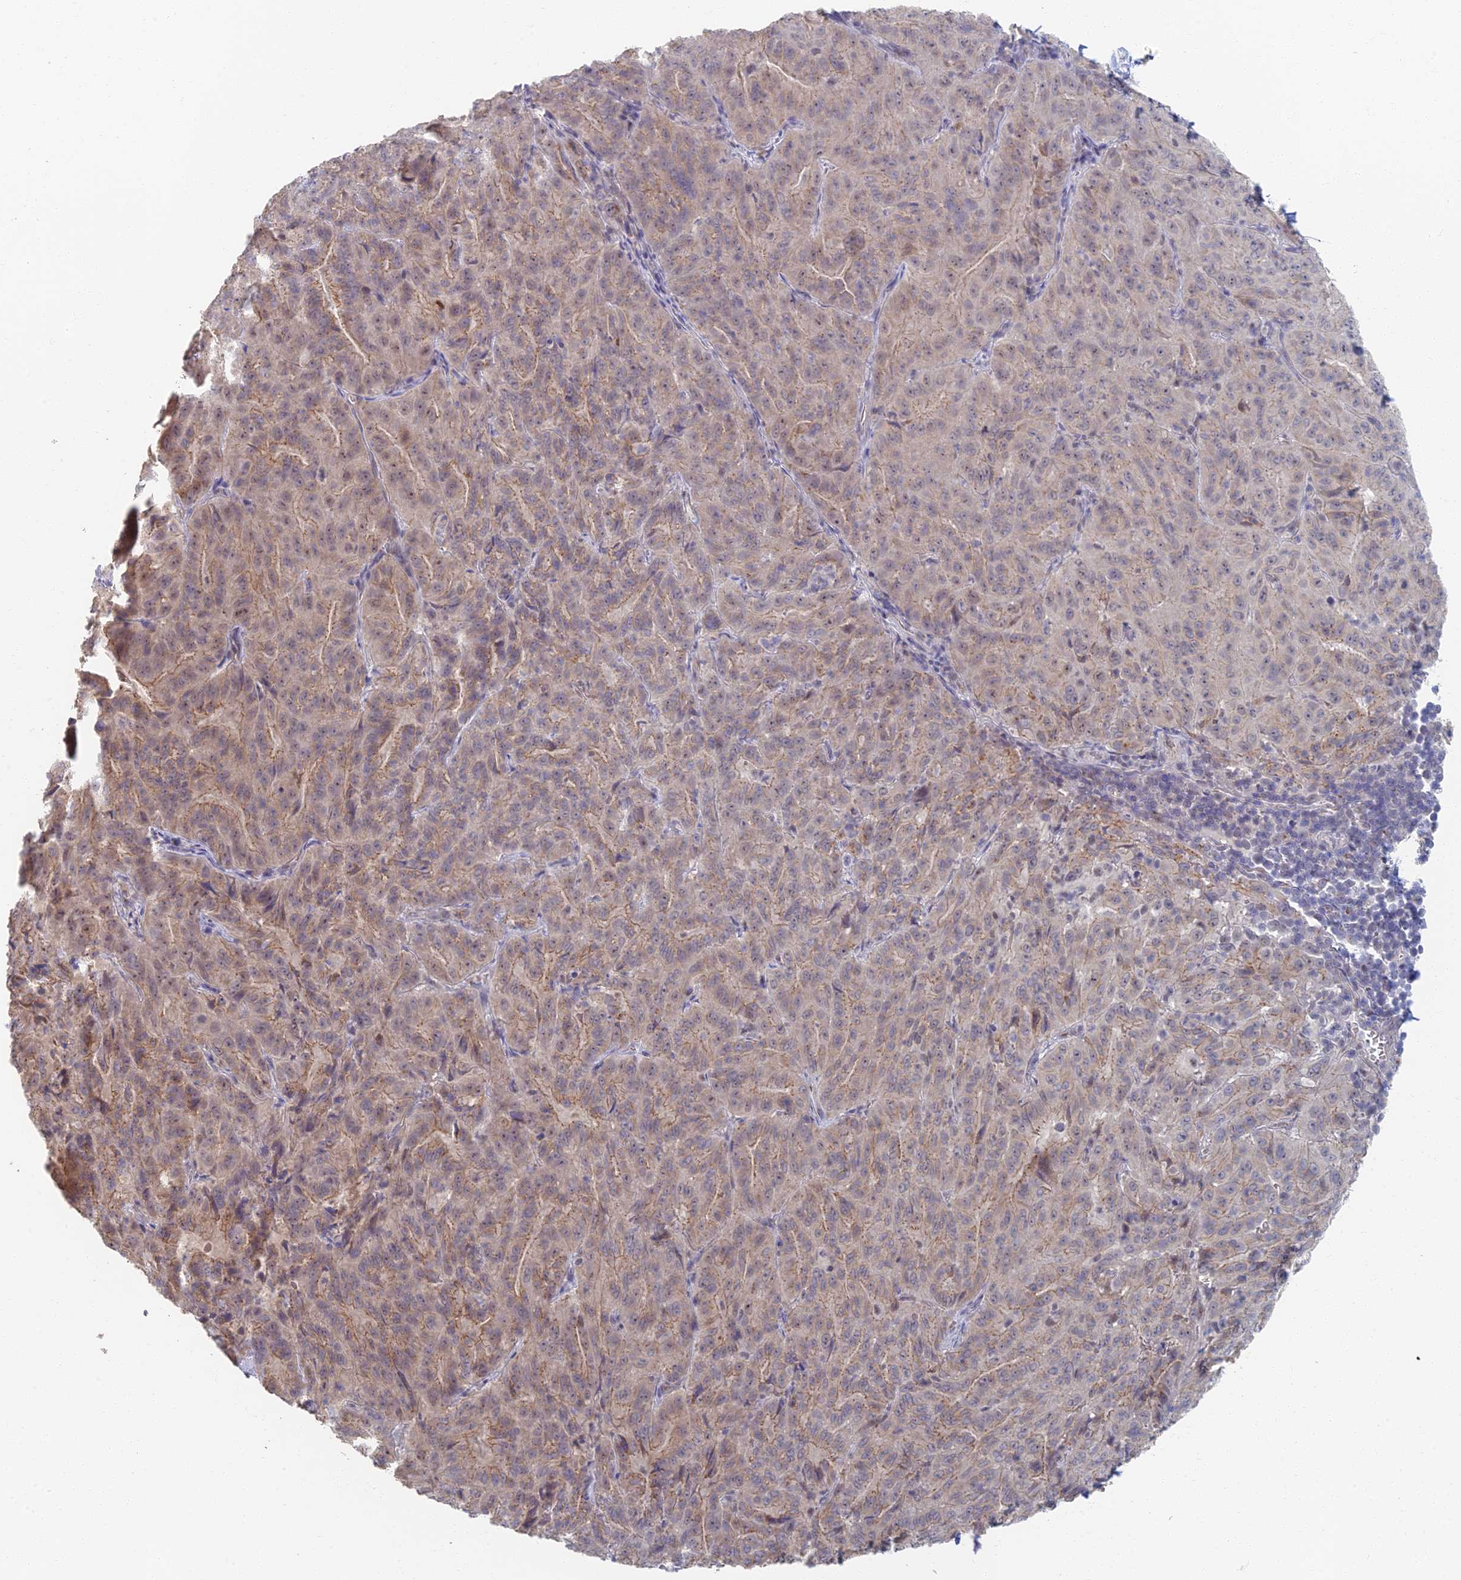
{"staining": {"intensity": "weak", "quantity": "<25%", "location": "cytoplasmic/membranous"}, "tissue": "pancreatic cancer", "cell_type": "Tumor cells", "image_type": "cancer", "snomed": [{"axis": "morphology", "description": "Adenocarcinoma, NOS"}, {"axis": "topography", "description": "Pancreas"}], "caption": "Micrograph shows no significant protein staining in tumor cells of adenocarcinoma (pancreatic).", "gene": "GPATCH1", "patient": {"sex": "male", "age": 63}}